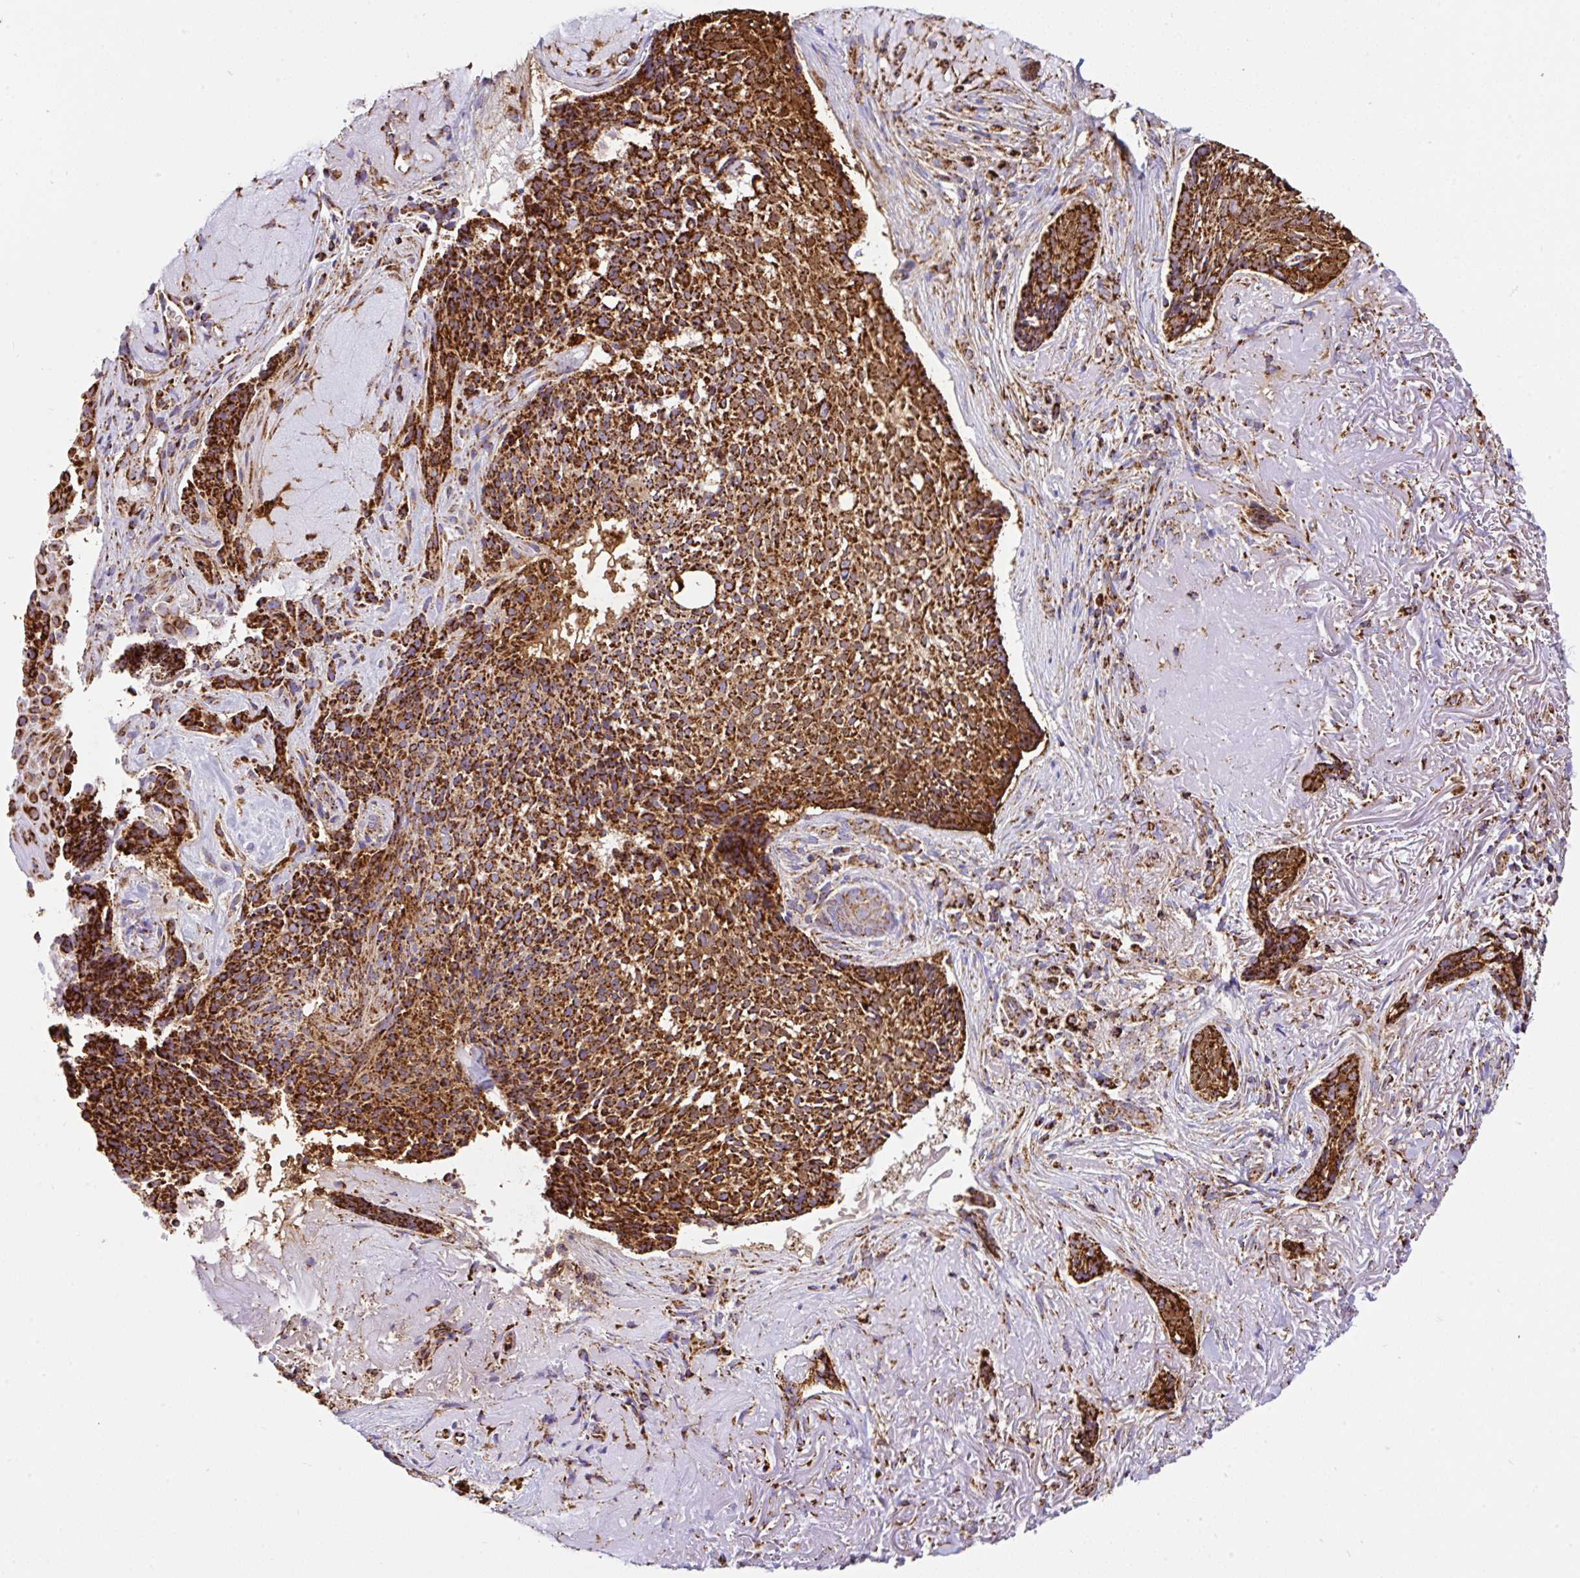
{"staining": {"intensity": "strong", "quantity": ">75%", "location": "cytoplasmic/membranous"}, "tissue": "skin cancer", "cell_type": "Tumor cells", "image_type": "cancer", "snomed": [{"axis": "morphology", "description": "Basal cell carcinoma"}, {"axis": "topography", "description": "Skin"}, {"axis": "topography", "description": "Skin of face"}], "caption": "Immunohistochemistry histopathology image of human skin basal cell carcinoma stained for a protein (brown), which shows high levels of strong cytoplasmic/membranous expression in approximately >75% of tumor cells.", "gene": "ANKRD33B", "patient": {"sex": "female", "age": 95}}